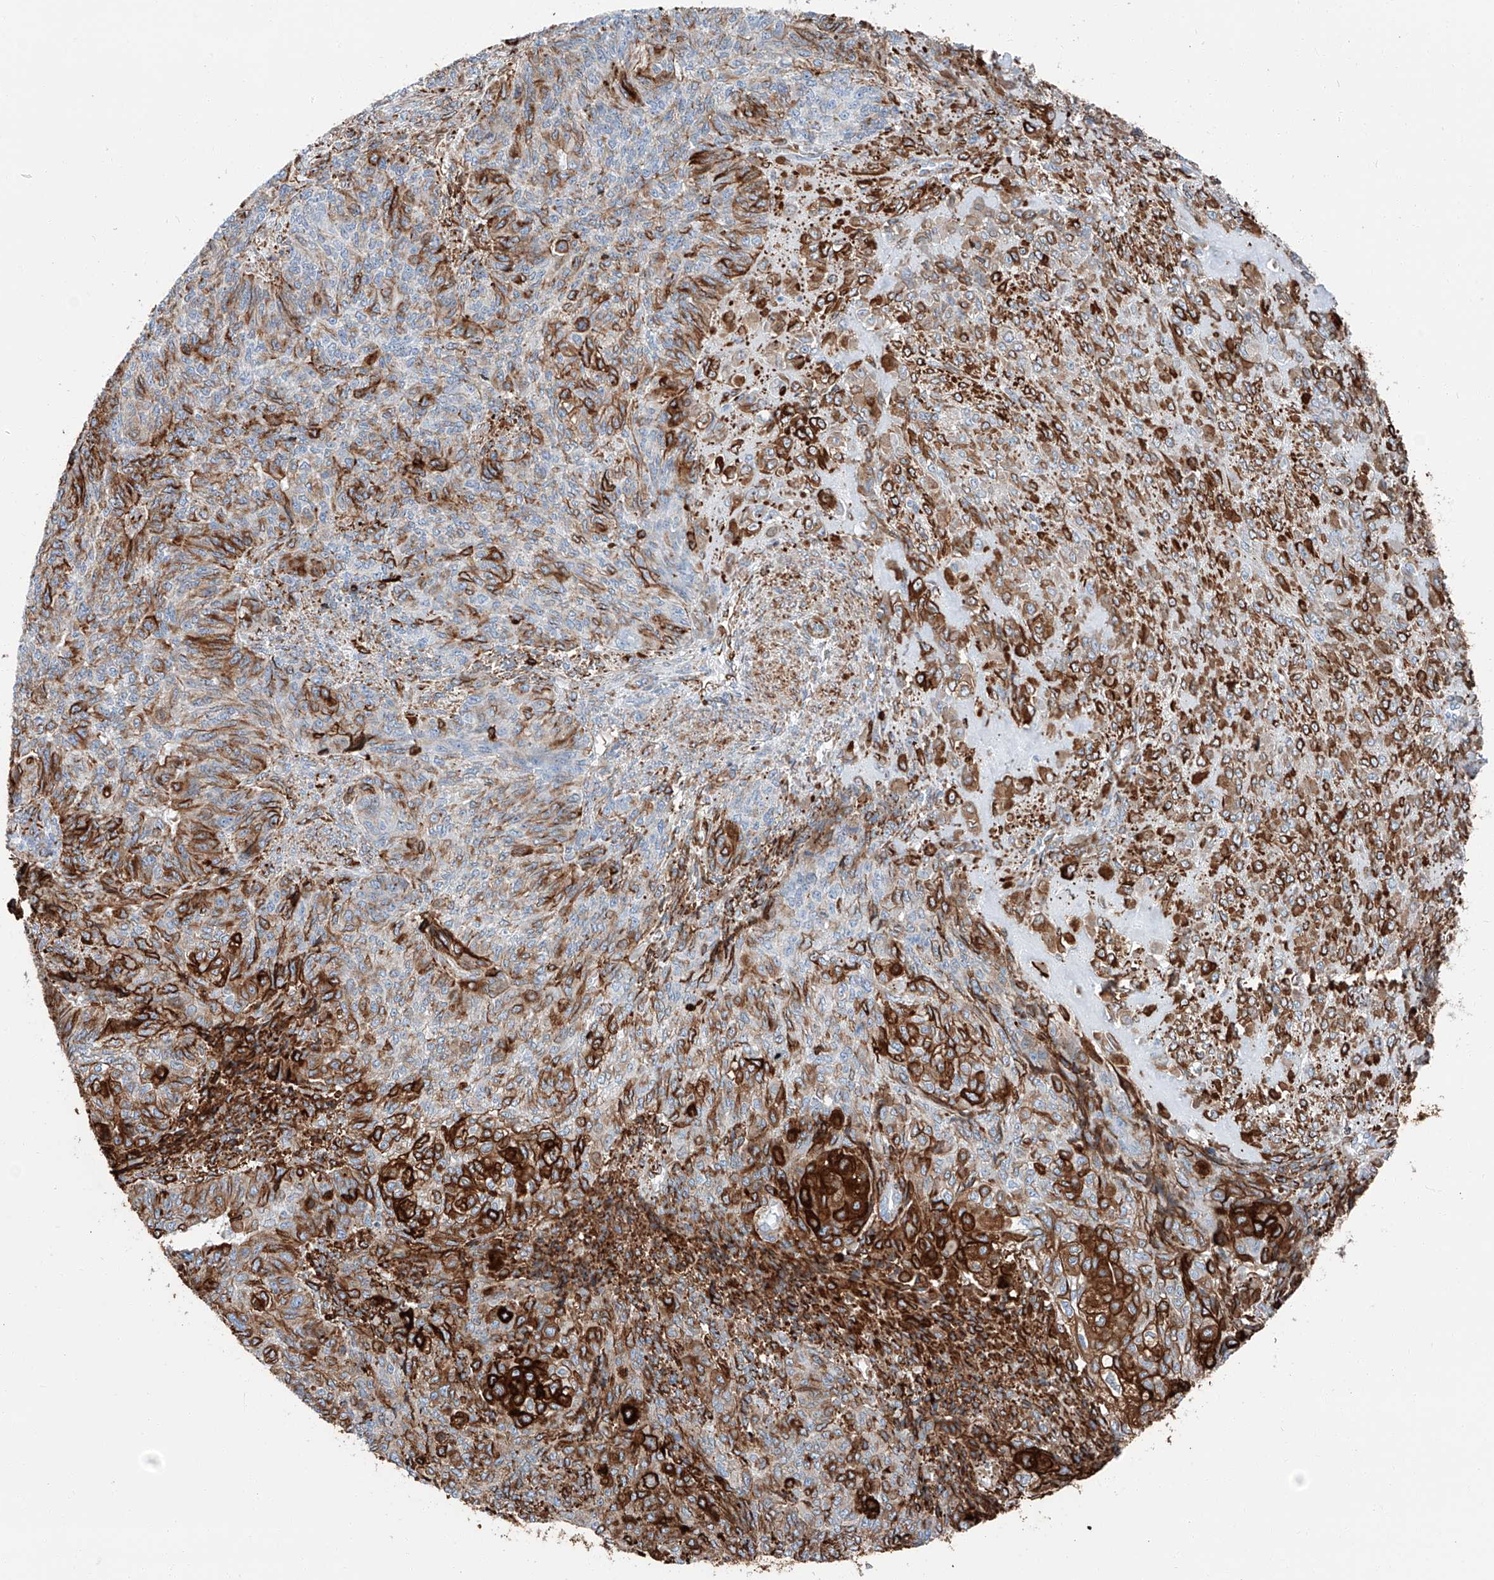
{"staining": {"intensity": "strong", "quantity": "25%-75%", "location": "cytoplasmic/membranous"}, "tissue": "endometrial cancer", "cell_type": "Tumor cells", "image_type": "cancer", "snomed": [{"axis": "morphology", "description": "Adenocarcinoma, NOS"}, {"axis": "topography", "description": "Endometrium"}], "caption": "Human endometrial adenocarcinoma stained with a brown dye shows strong cytoplasmic/membranous positive expression in about 25%-75% of tumor cells.", "gene": "ZNF804A", "patient": {"sex": "female", "age": 32}}